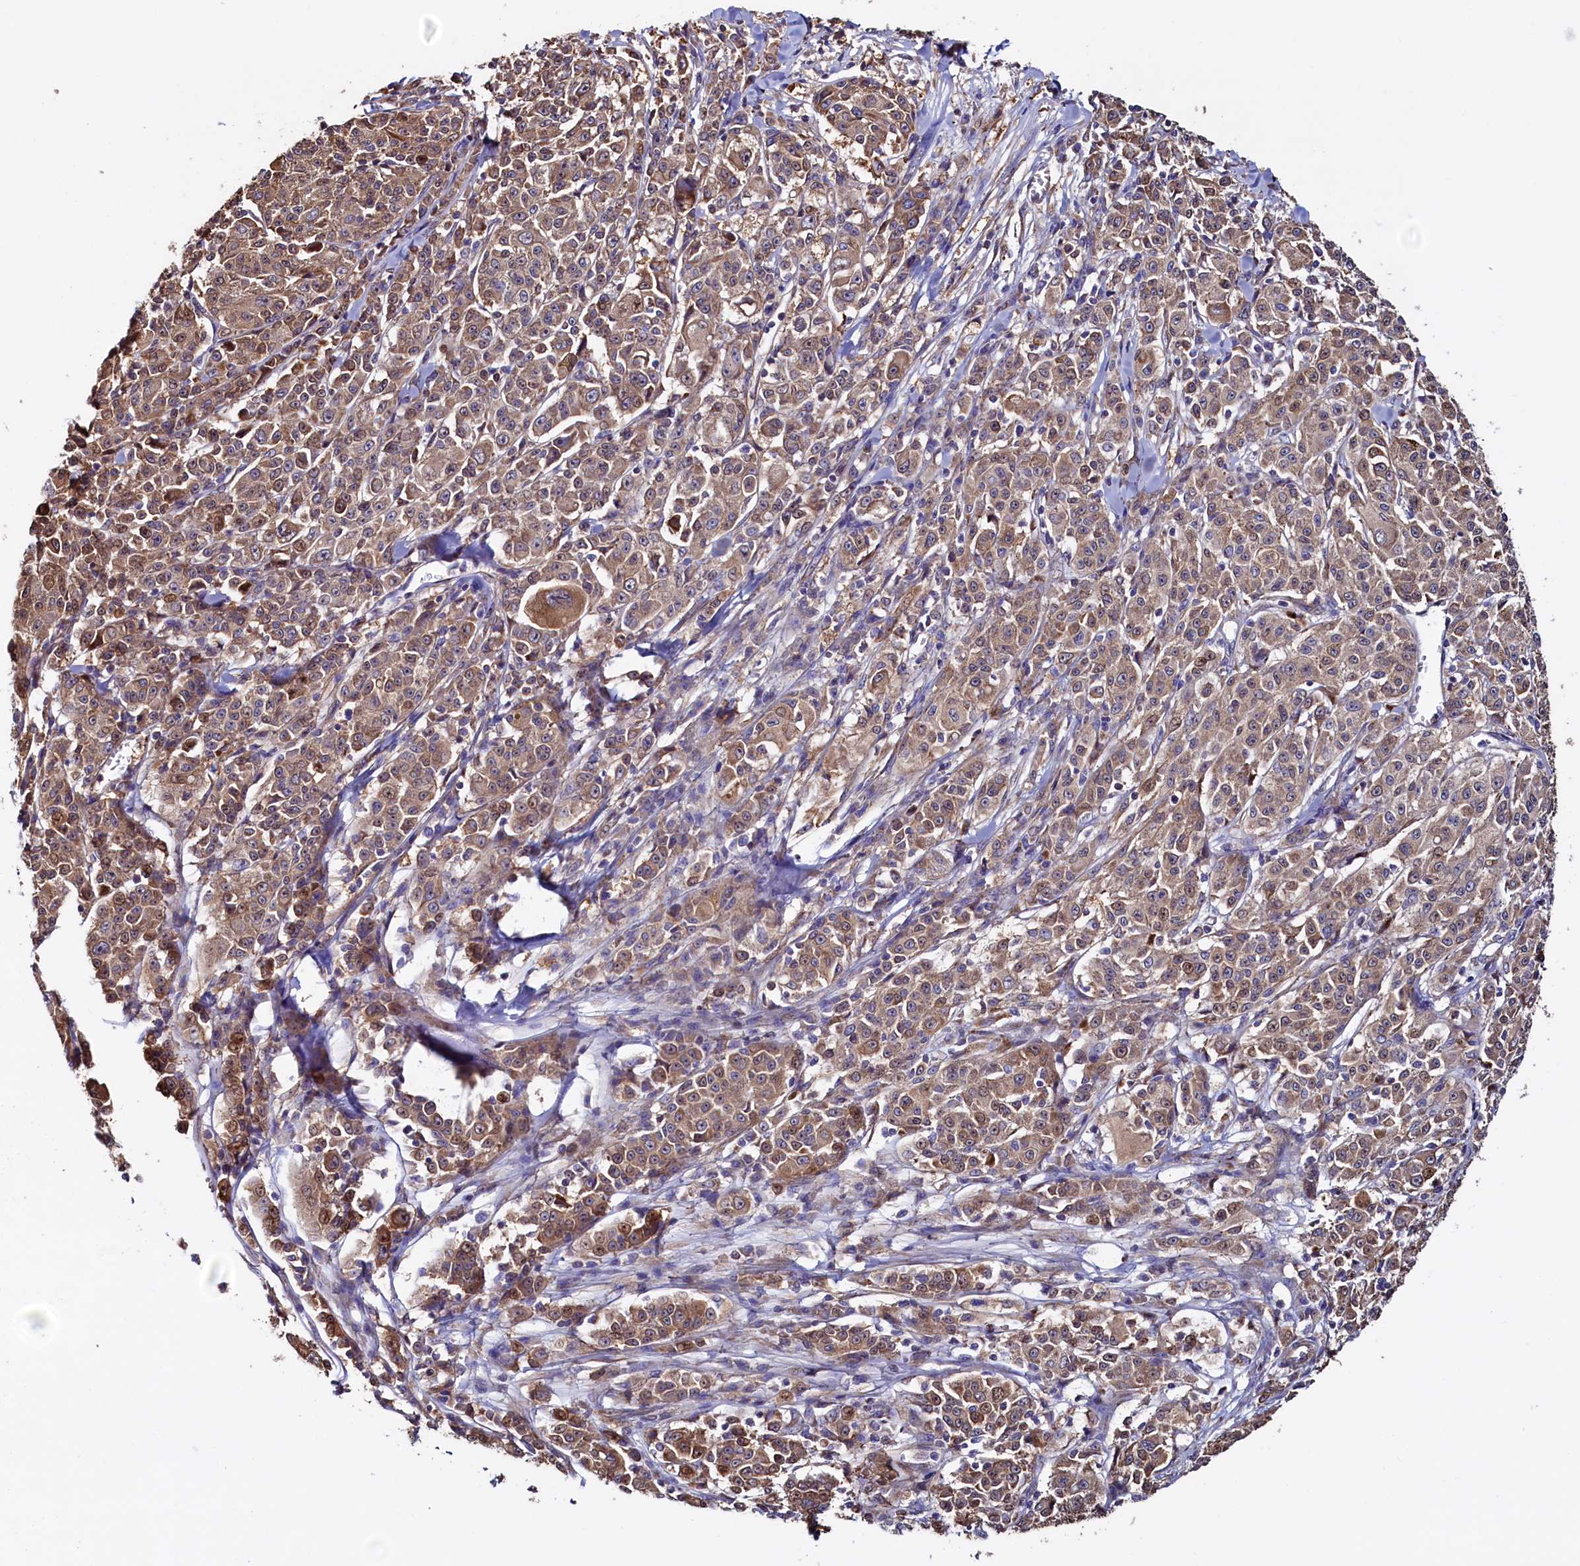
{"staining": {"intensity": "weak", "quantity": ">75%", "location": "cytoplasmic/membranous"}, "tissue": "melanoma", "cell_type": "Tumor cells", "image_type": "cancer", "snomed": [{"axis": "morphology", "description": "Malignant melanoma, NOS"}, {"axis": "topography", "description": "Skin"}], "caption": "Immunohistochemistry (DAB (3,3'-diaminobenzidine)) staining of human malignant melanoma shows weak cytoplasmic/membranous protein positivity in approximately >75% of tumor cells.", "gene": "ATXN2L", "patient": {"sex": "female", "age": 52}}